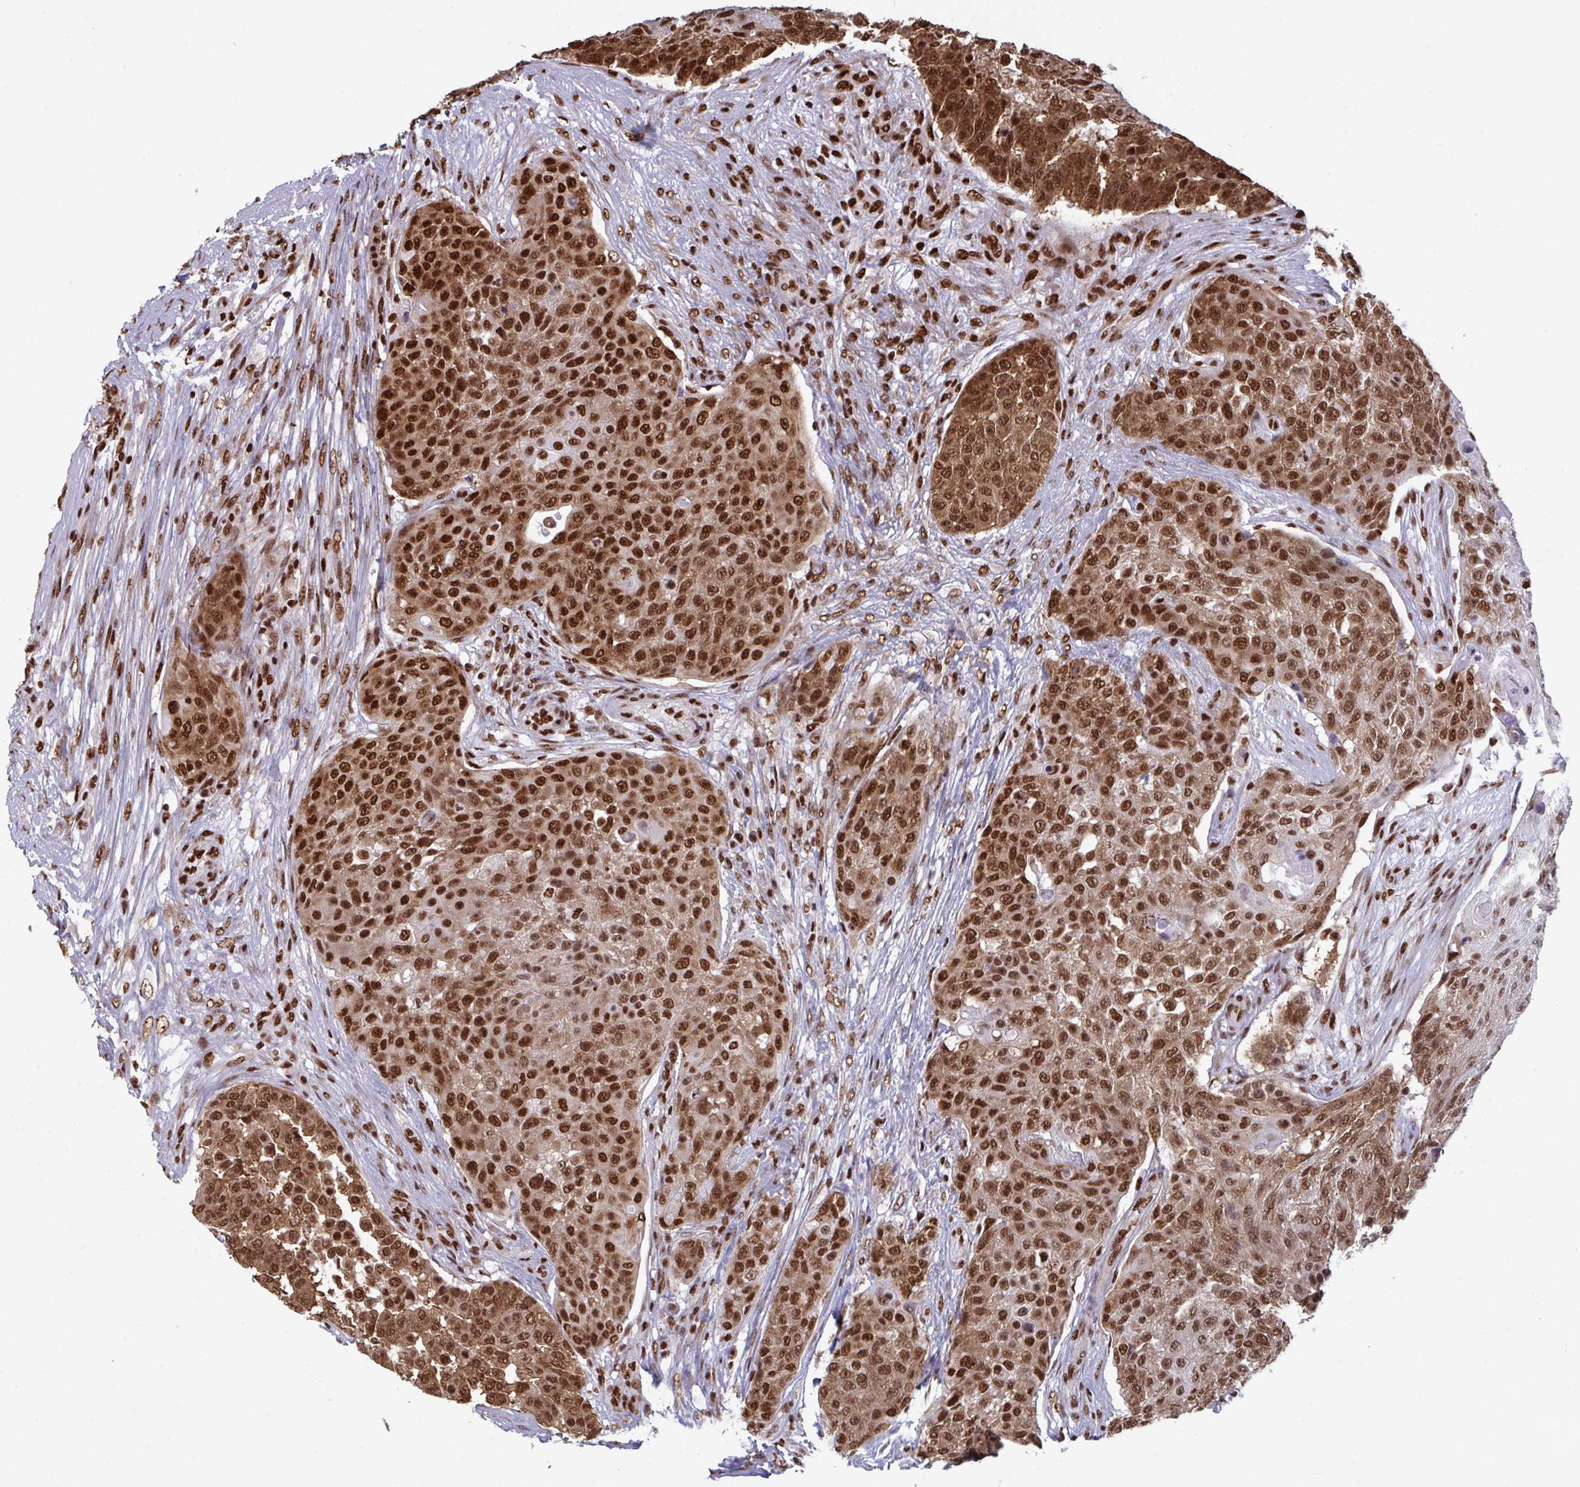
{"staining": {"intensity": "strong", "quantity": ">75%", "location": "cytoplasmic/membranous,nuclear"}, "tissue": "urothelial cancer", "cell_type": "Tumor cells", "image_type": "cancer", "snomed": [{"axis": "morphology", "description": "Urothelial carcinoma, High grade"}, {"axis": "topography", "description": "Urinary bladder"}], "caption": "Immunohistochemical staining of urothelial carcinoma (high-grade) displays high levels of strong cytoplasmic/membranous and nuclear protein staining in approximately >75% of tumor cells. (IHC, brightfield microscopy, high magnification).", "gene": "GAR1", "patient": {"sex": "female", "age": 63}}